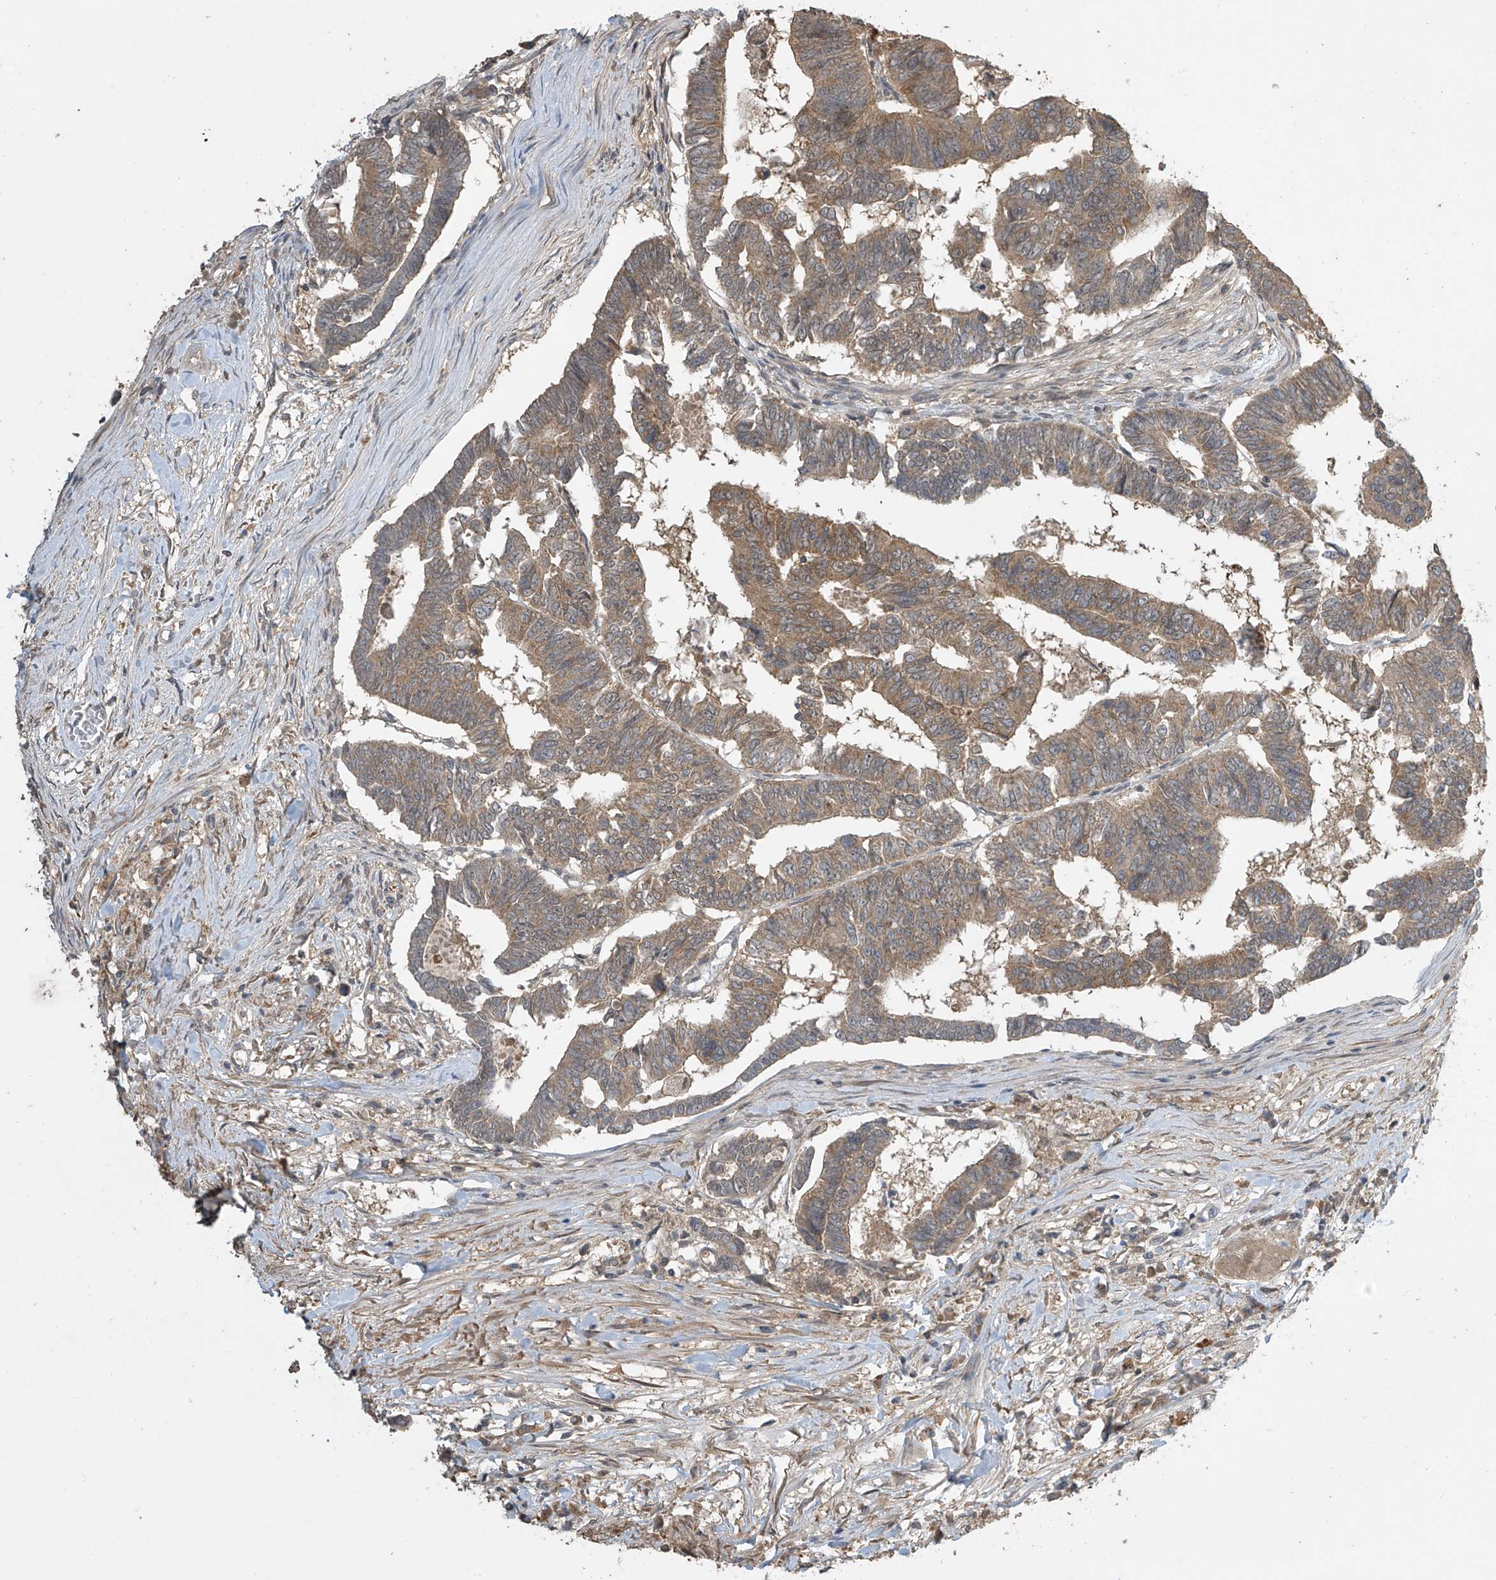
{"staining": {"intensity": "moderate", "quantity": ">75%", "location": "cytoplasmic/membranous"}, "tissue": "colorectal cancer", "cell_type": "Tumor cells", "image_type": "cancer", "snomed": [{"axis": "morphology", "description": "Adenocarcinoma, NOS"}, {"axis": "topography", "description": "Rectum"}], "caption": "Protein expression by immunohistochemistry (IHC) shows moderate cytoplasmic/membranous expression in about >75% of tumor cells in adenocarcinoma (colorectal).", "gene": "SLFN14", "patient": {"sex": "female", "age": 65}}